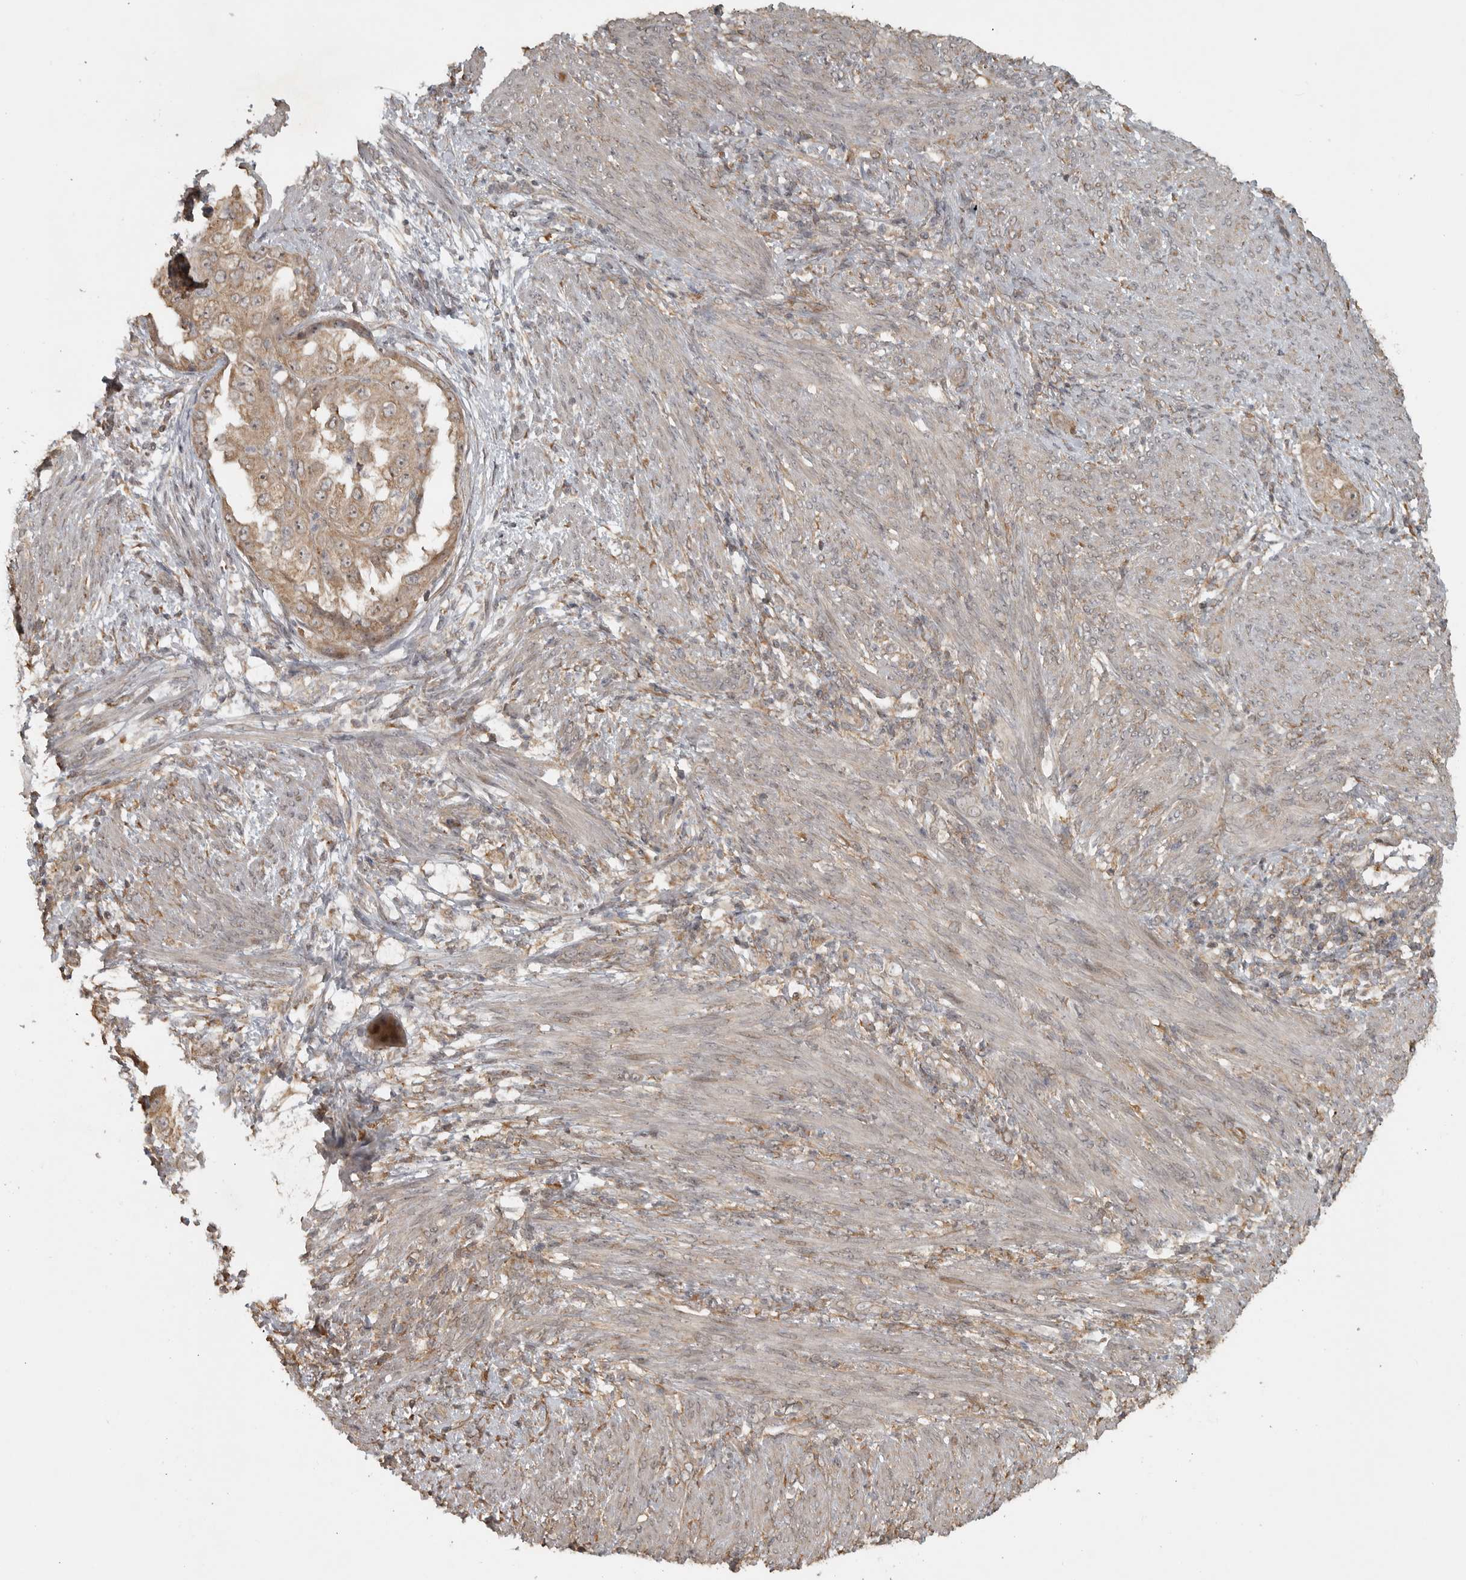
{"staining": {"intensity": "moderate", "quantity": ">75%", "location": "cytoplasmic/membranous"}, "tissue": "endometrial cancer", "cell_type": "Tumor cells", "image_type": "cancer", "snomed": [{"axis": "morphology", "description": "Adenocarcinoma, NOS"}, {"axis": "topography", "description": "Endometrium"}], "caption": "Endometrial cancer stained for a protein displays moderate cytoplasmic/membranous positivity in tumor cells.", "gene": "LLGL1", "patient": {"sex": "female", "age": 85}}